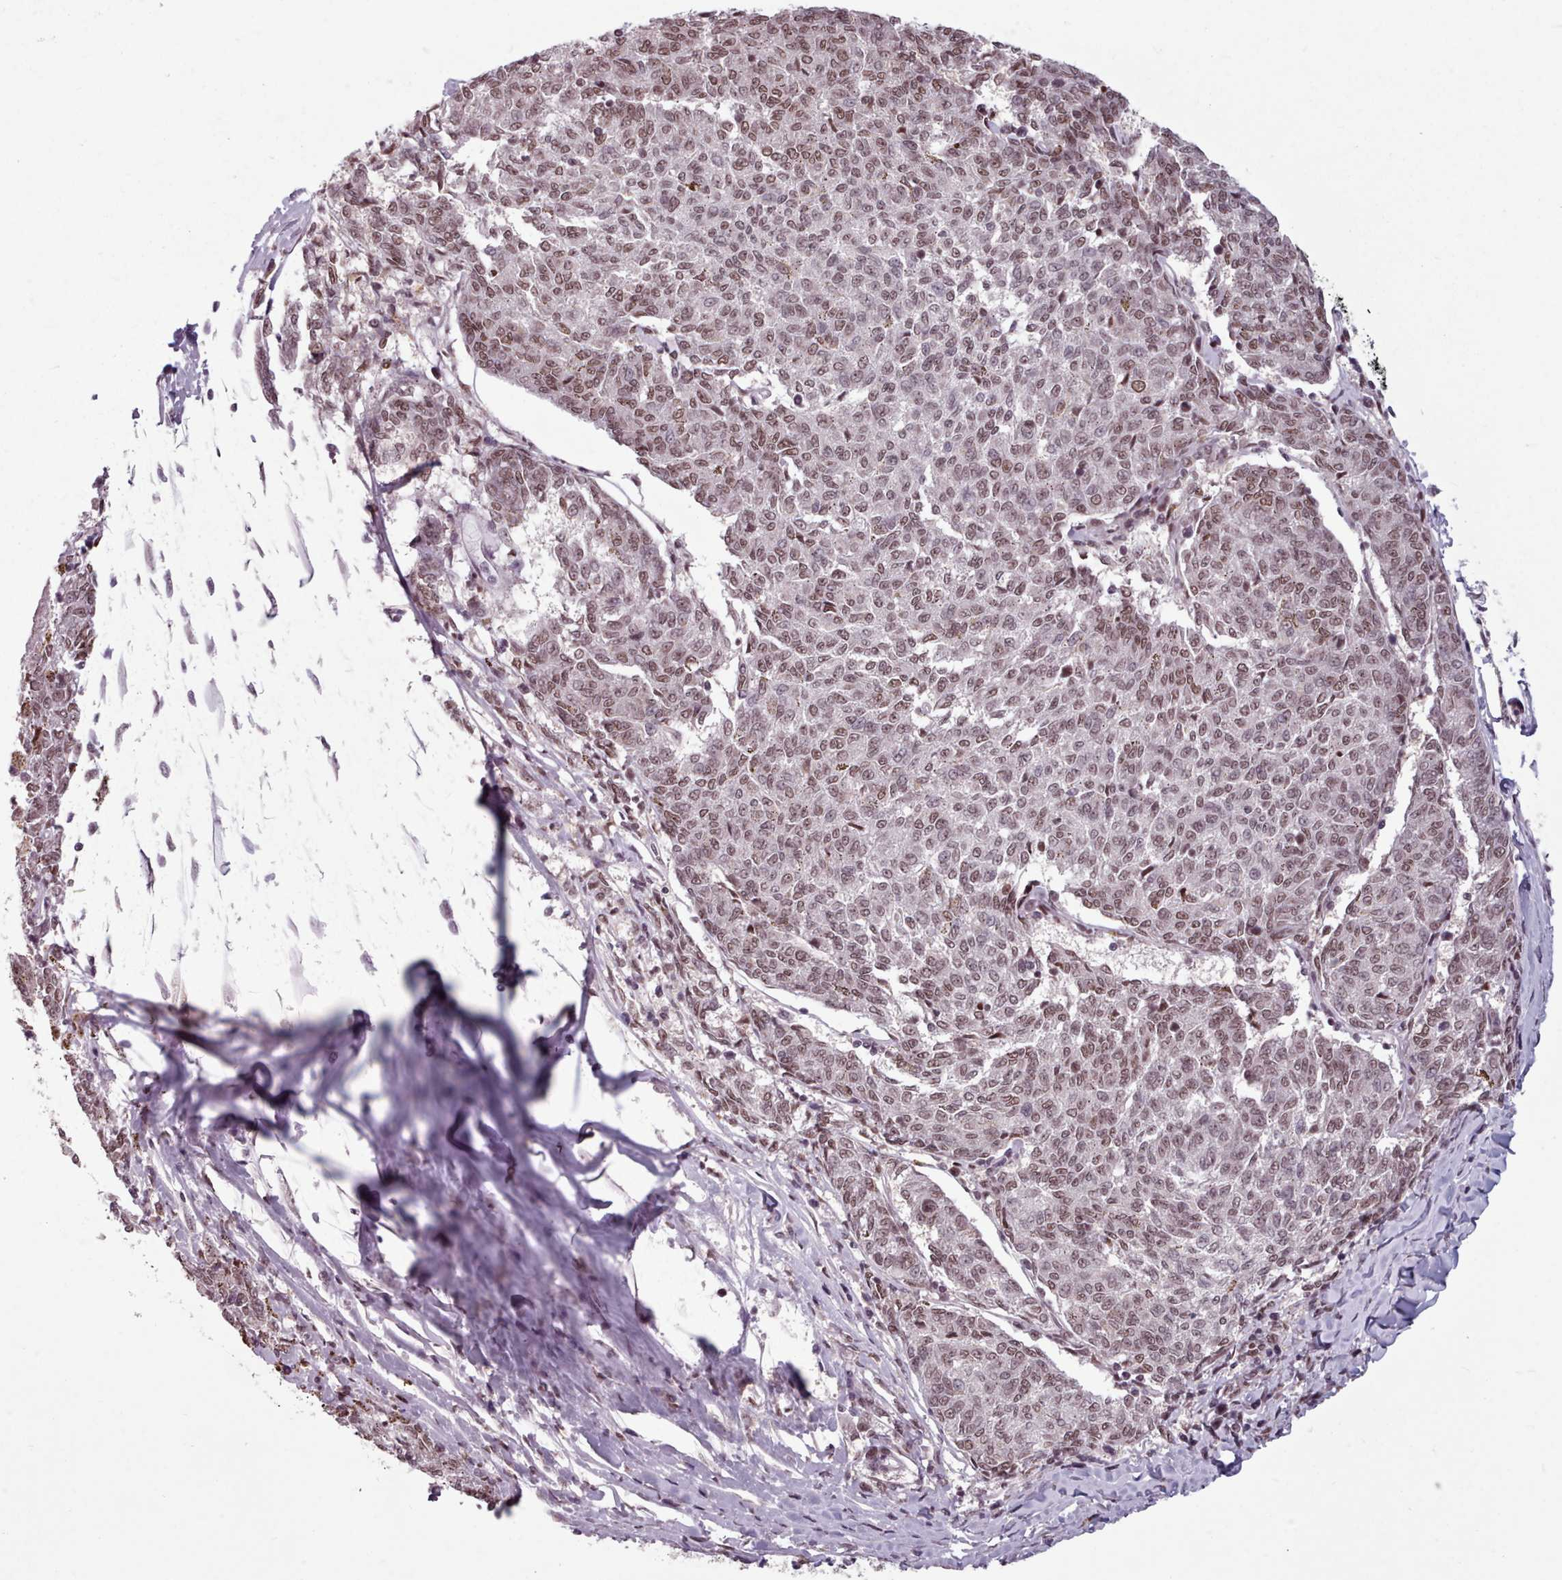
{"staining": {"intensity": "moderate", "quantity": ">75%", "location": "nuclear"}, "tissue": "melanoma", "cell_type": "Tumor cells", "image_type": "cancer", "snomed": [{"axis": "morphology", "description": "Malignant melanoma, NOS"}, {"axis": "topography", "description": "Skin"}], "caption": "This is a histology image of immunohistochemistry staining of malignant melanoma, which shows moderate expression in the nuclear of tumor cells.", "gene": "SRRM1", "patient": {"sex": "female", "age": 72}}